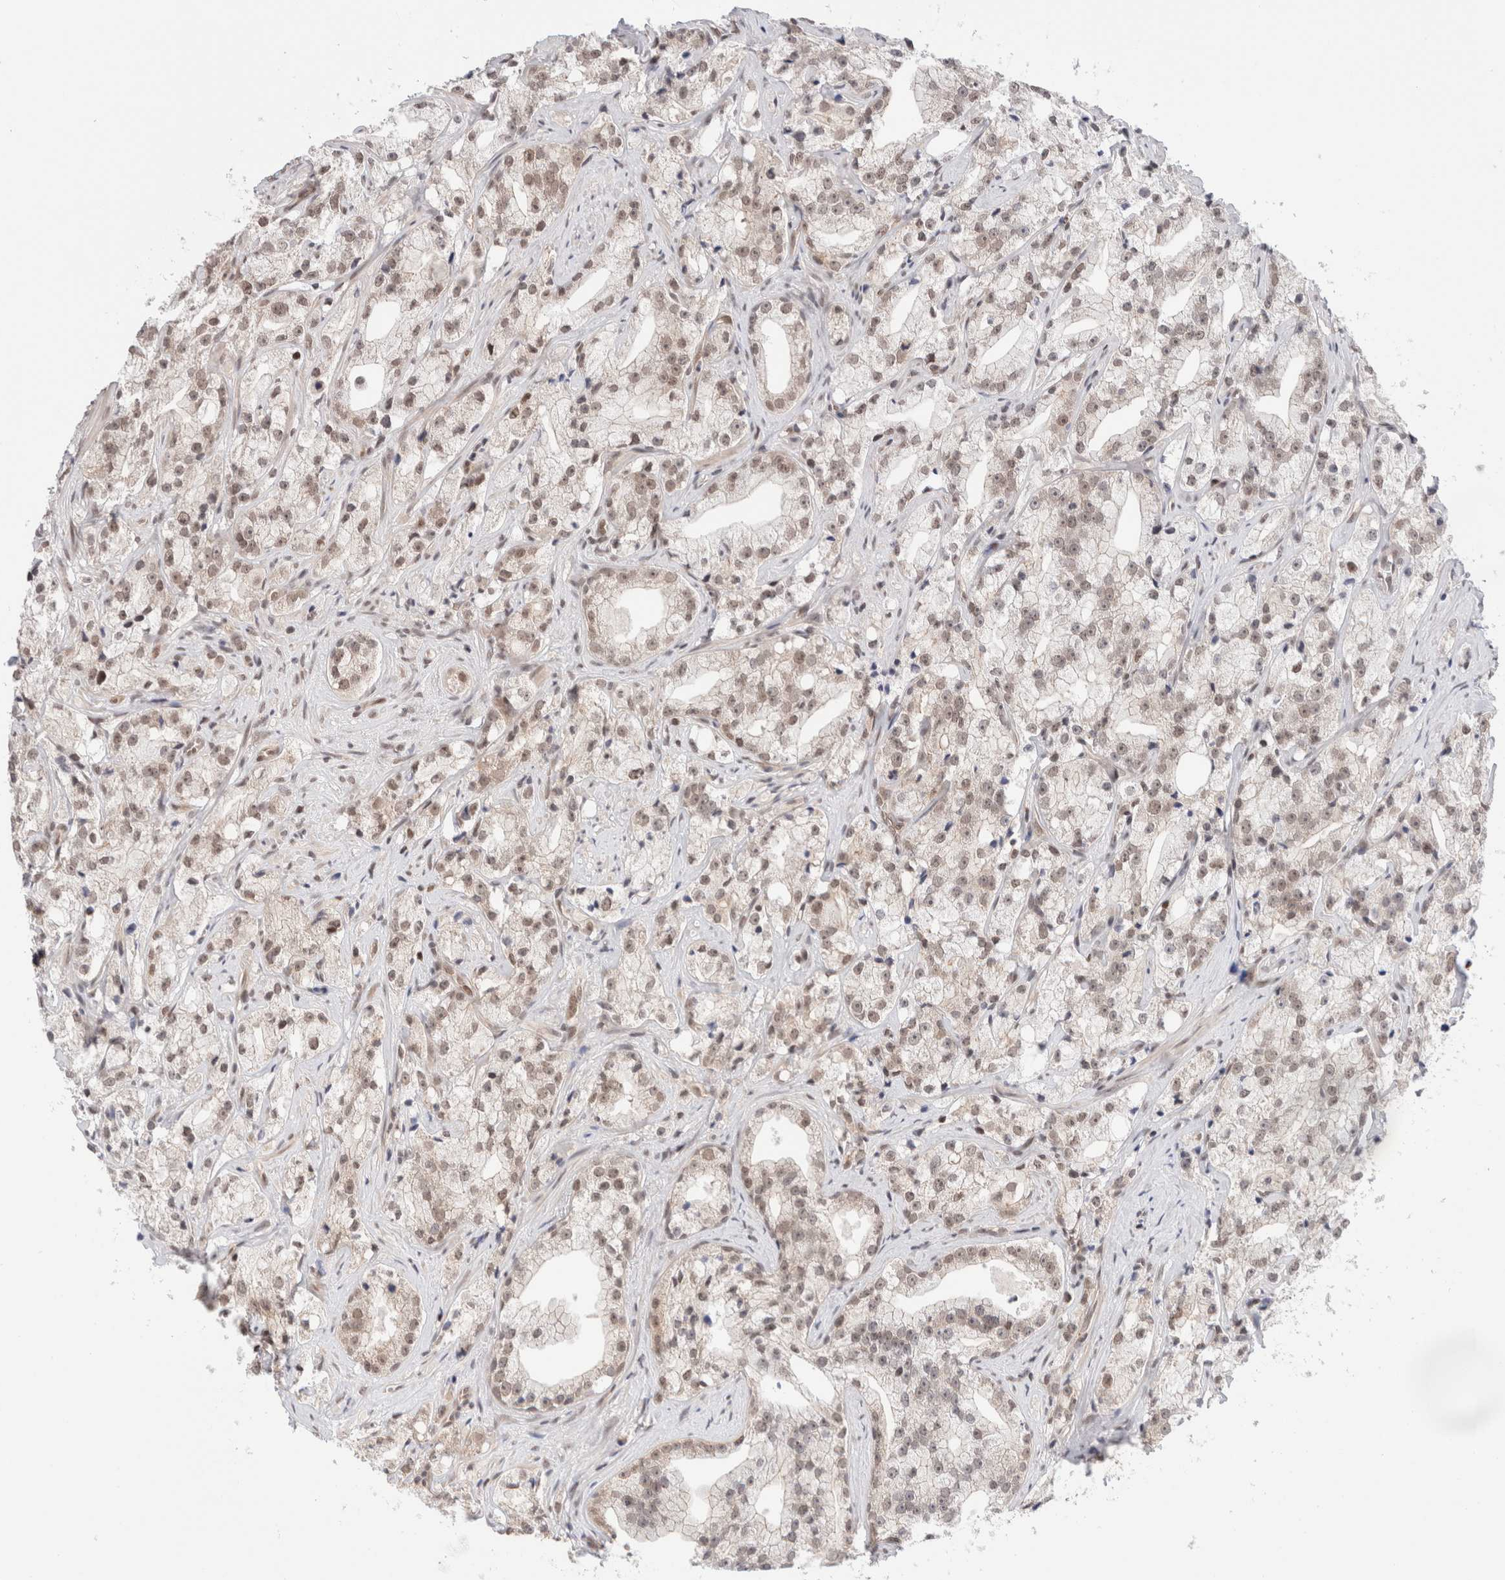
{"staining": {"intensity": "weak", "quantity": ">75%", "location": "nuclear"}, "tissue": "prostate cancer", "cell_type": "Tumor cells", "image_type": "cancer", "snomed": [{"axis": "morphology", "description": "Adenocarcinoma, High grade"}, {"axis": "topography", "description": "Prostate"}], "caption": "The immunohistochemical stain labels weak nuclear staining in tumor cells of prostate cancer tissue. (Brightfield microscopy of DAB IHC at high magnification).", "gene": "GATAD2A", "patient": {"sex": "male", "age": 64}}